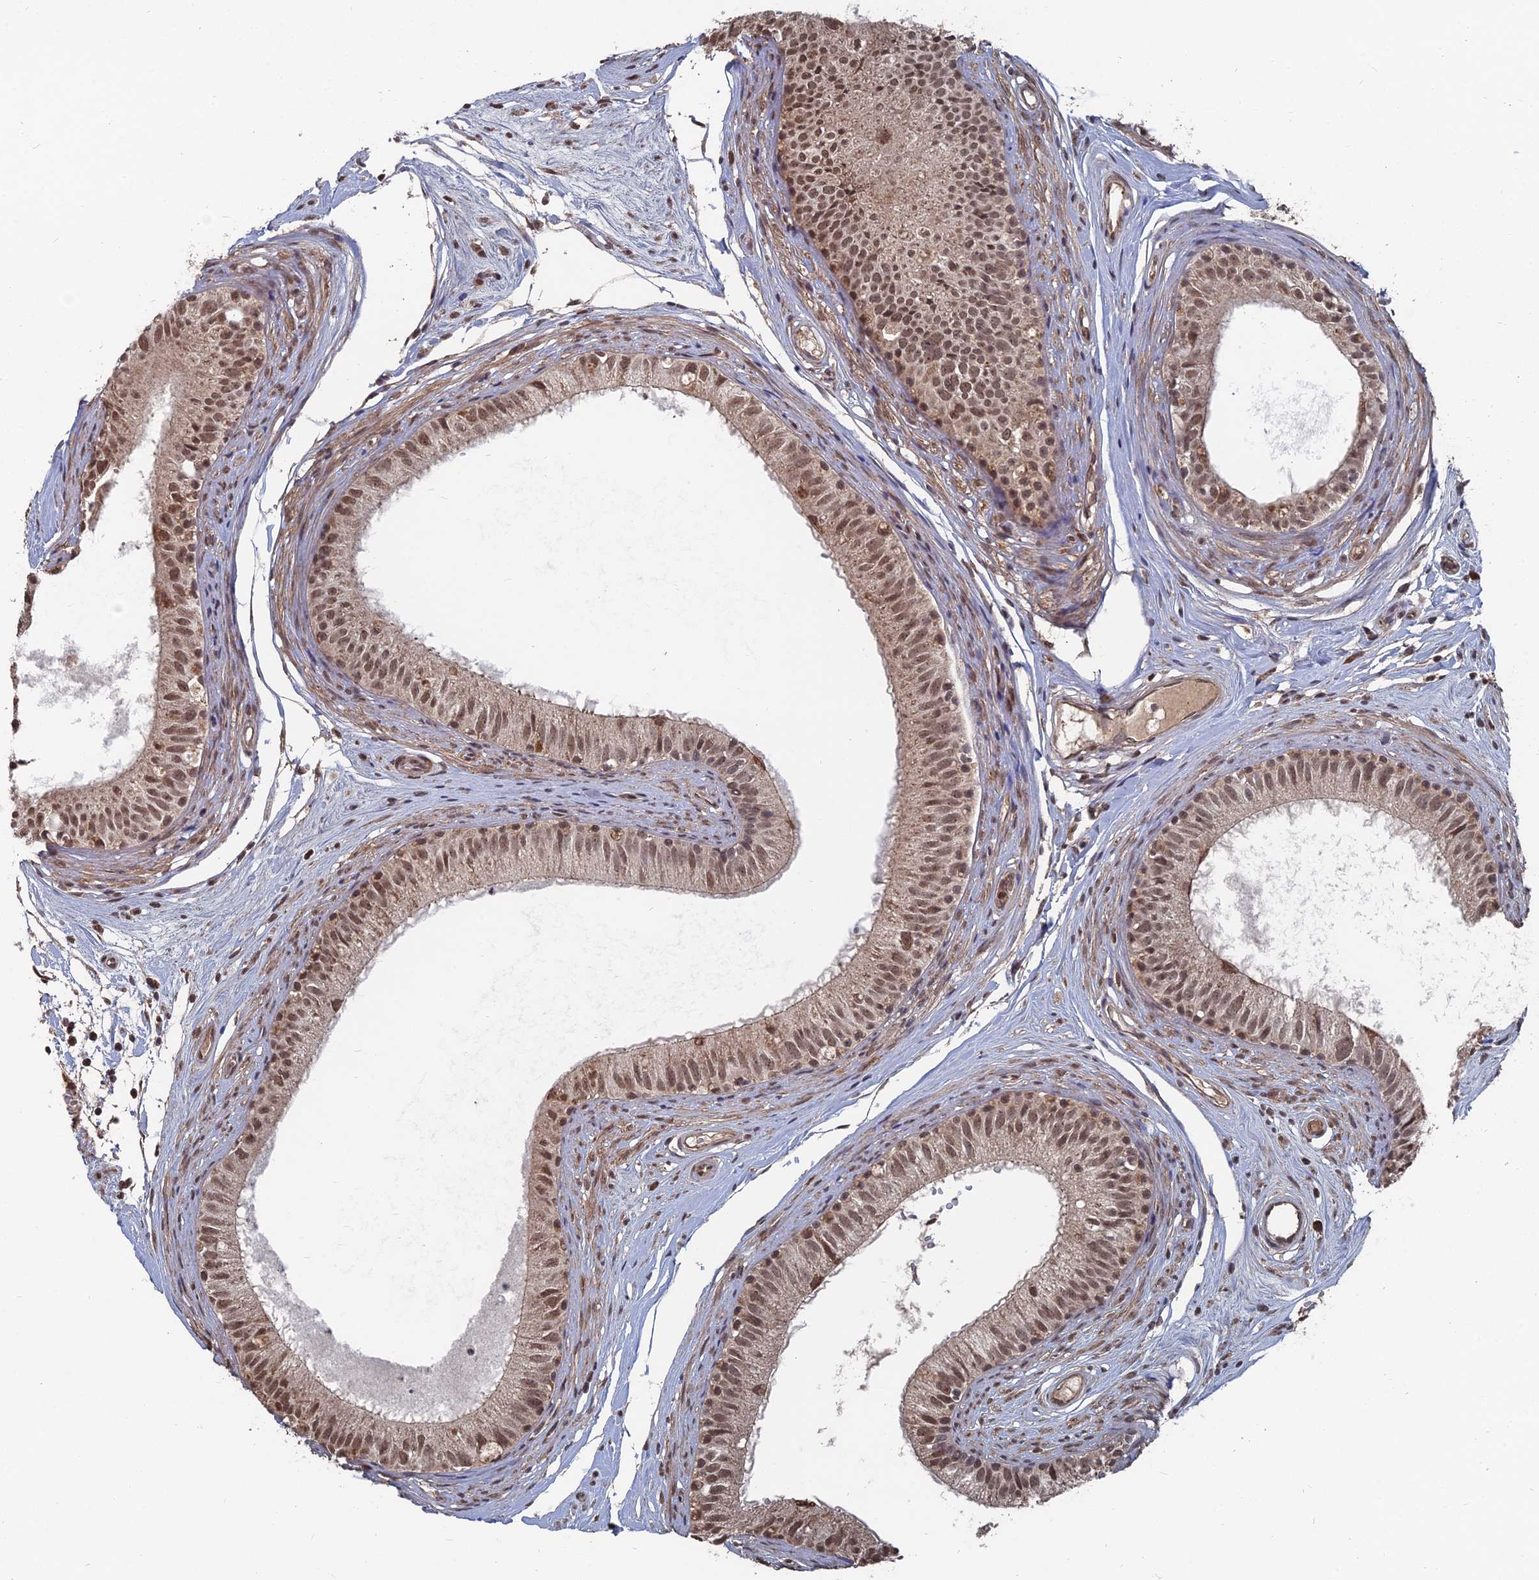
{"staining": {"intensity": "moderate", "quantity": ">75%", "location": "nuclear"}, "tissue": "epididymis", "cell_type": "Glandular cells", "image_type": "normal", "snomed": [{"axis": "morphology", "description": "Normal tissue, NOS"}, {"axis": "topography", "description": "Epididymis"}], "caption": "Brown immunohistochemical staining in normal human epididymis exhibits moderate nuclear expression in about >75% of glandular cells.", "gene": "CCNP", "patient": {"sex": "male", "age": 74}}